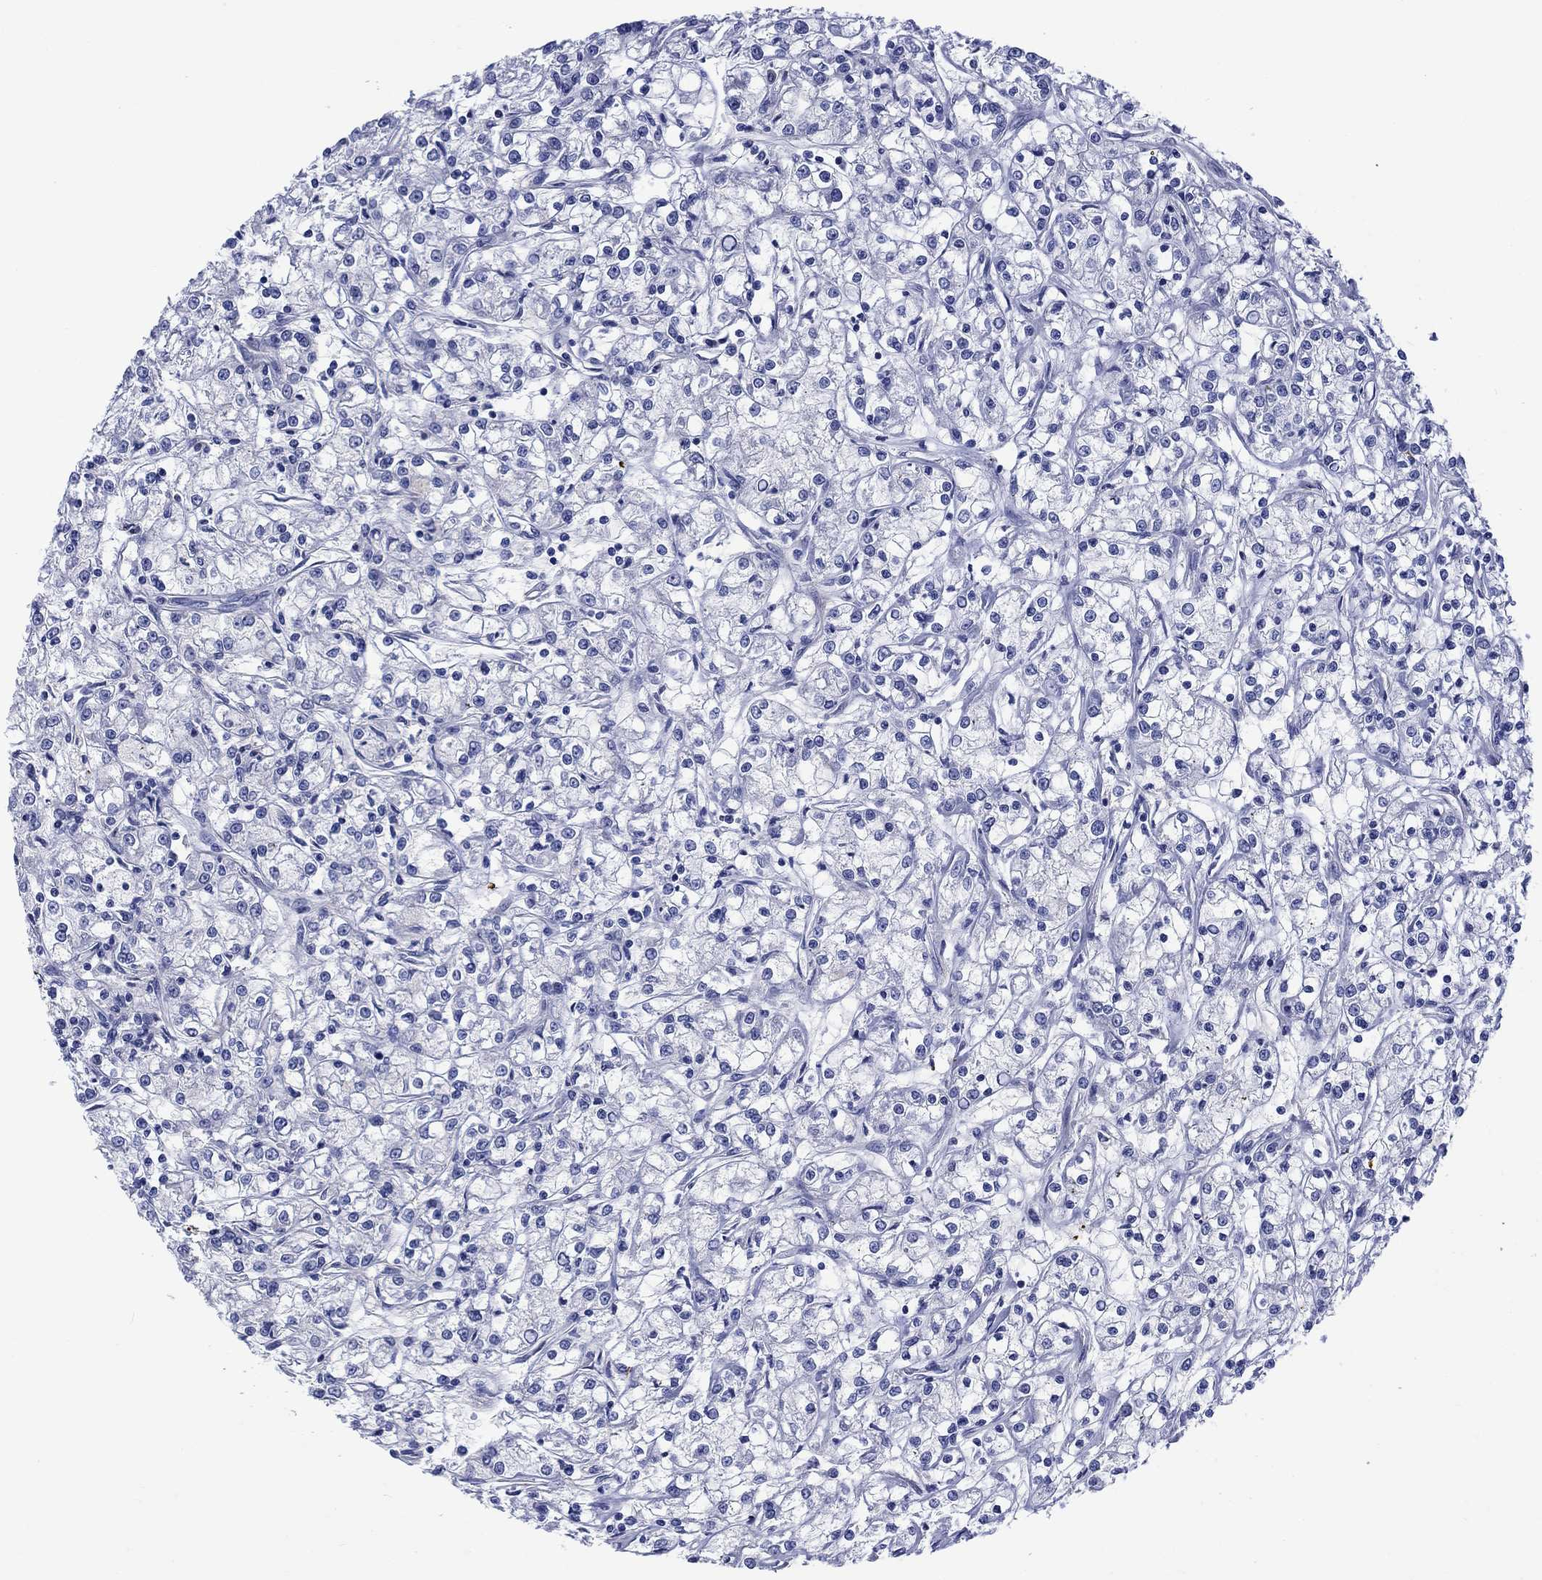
{"staining": {"intensity": "negative", "quantity": "none", "location": "none"}, "tissue": "renal cancer", "cell_type": "Tumor cells", "image_type": "cancer", "snomed": [{"axis": "morphology", "description": "Adenocarcinoma, NOS"}, {"axis": "topography", "description": "Kidney"}], "caption": "Tumor cells show no significant positivity in adenocarcinoma (renal).", "gene": "CACNG3", "patient": {"sex": "female", "age": 59}}